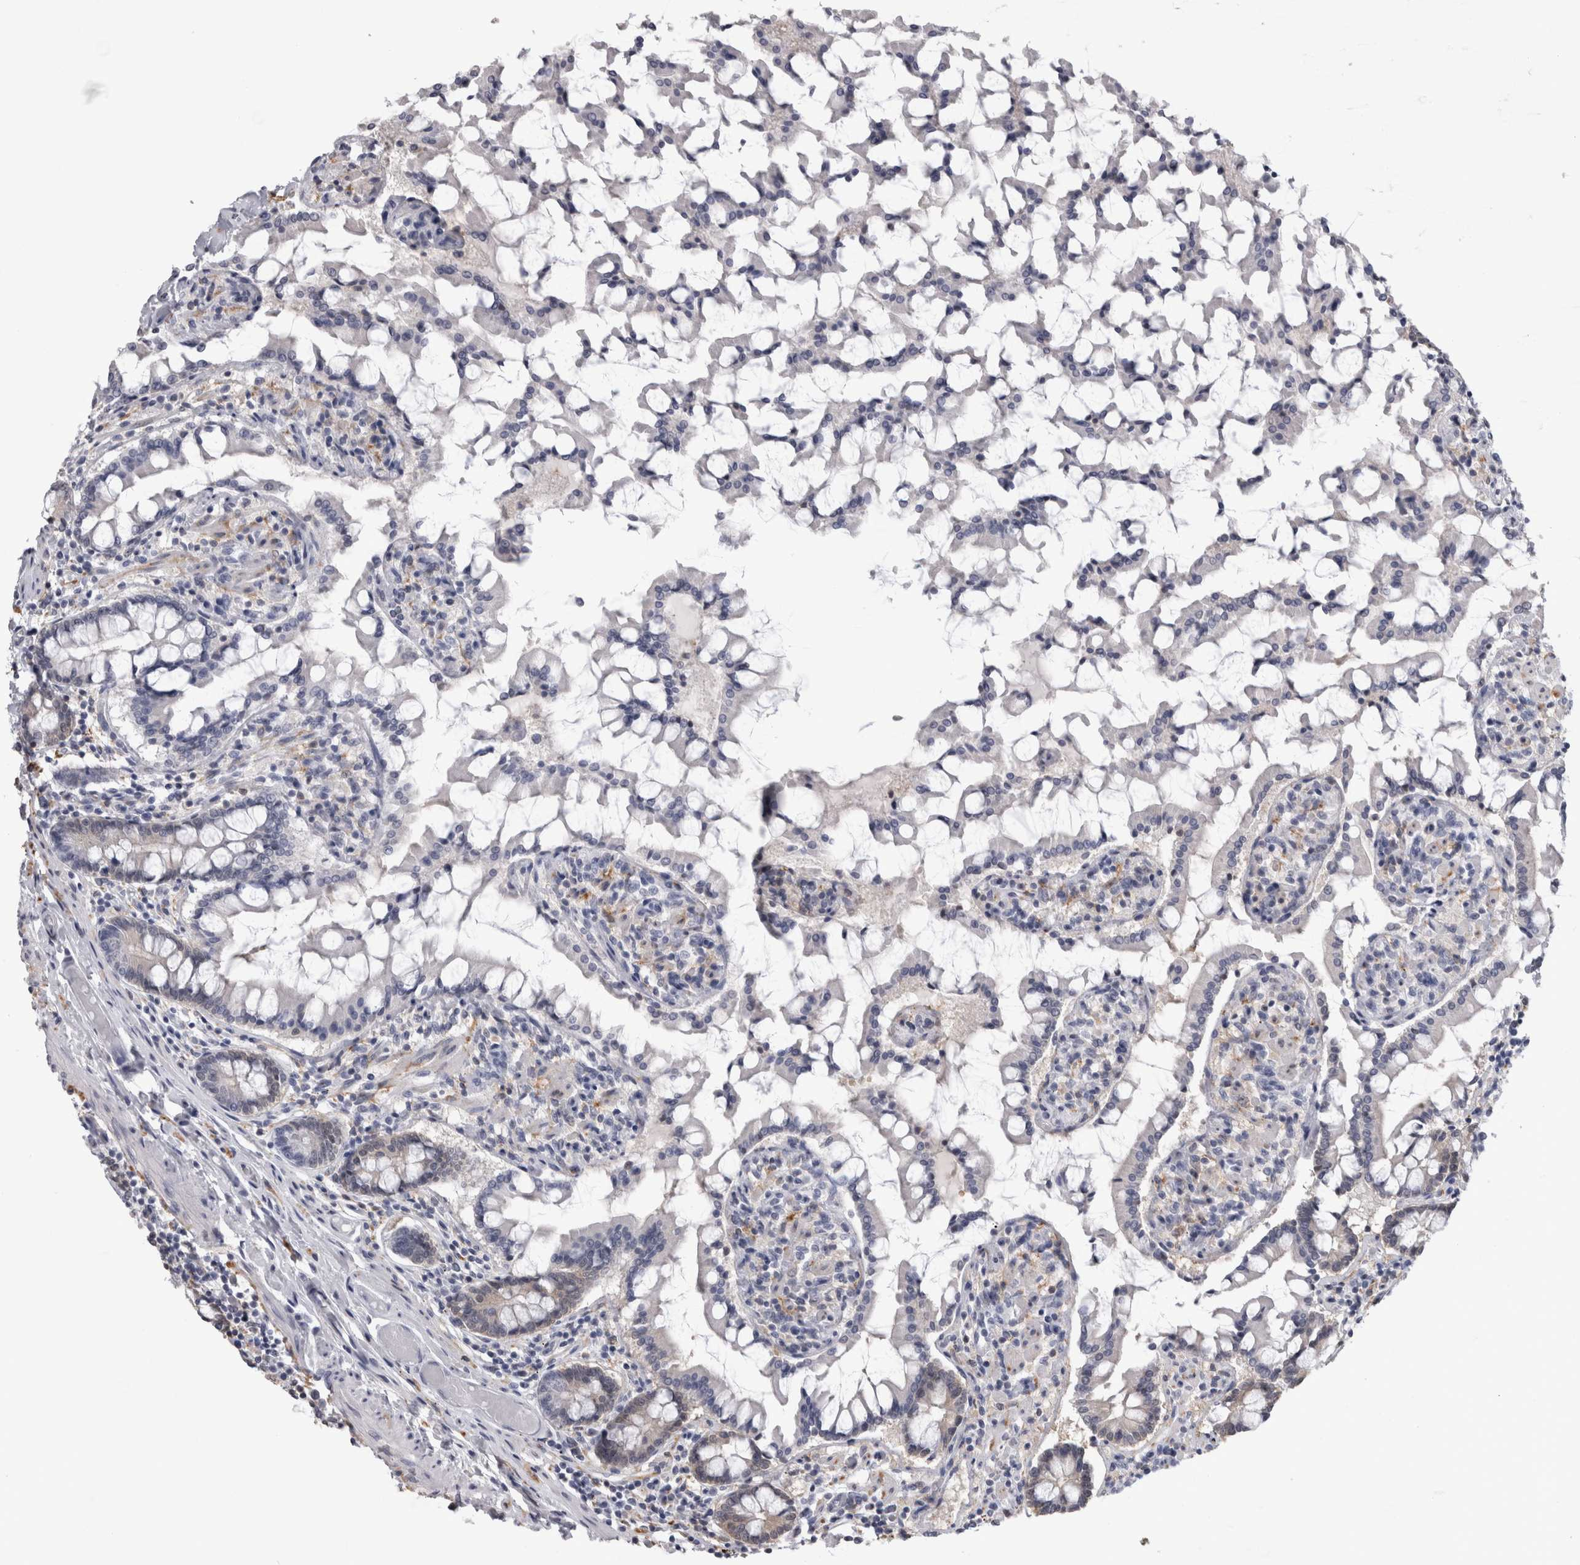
{"staining": {"intensity": "moderate", "quantity": "<25%", "location": "cytoplasmic/membranous"}, "tissue": "small intestine", "cell_type": "Glandular cells", "image_type": "normal", "snomed": [{"axis": "morphology", "description": "Normal tissue, NOS"}, {"axis": "topography", "description": "Small intestine"}], "caption": "Moderate cytoplasmic/membranous staining for a protein is present in about <25% of glandular cells of unremarkable small intestine using IHC.", "gene": "ACOT7", "patient": {"sex": "male", "age": 41}}